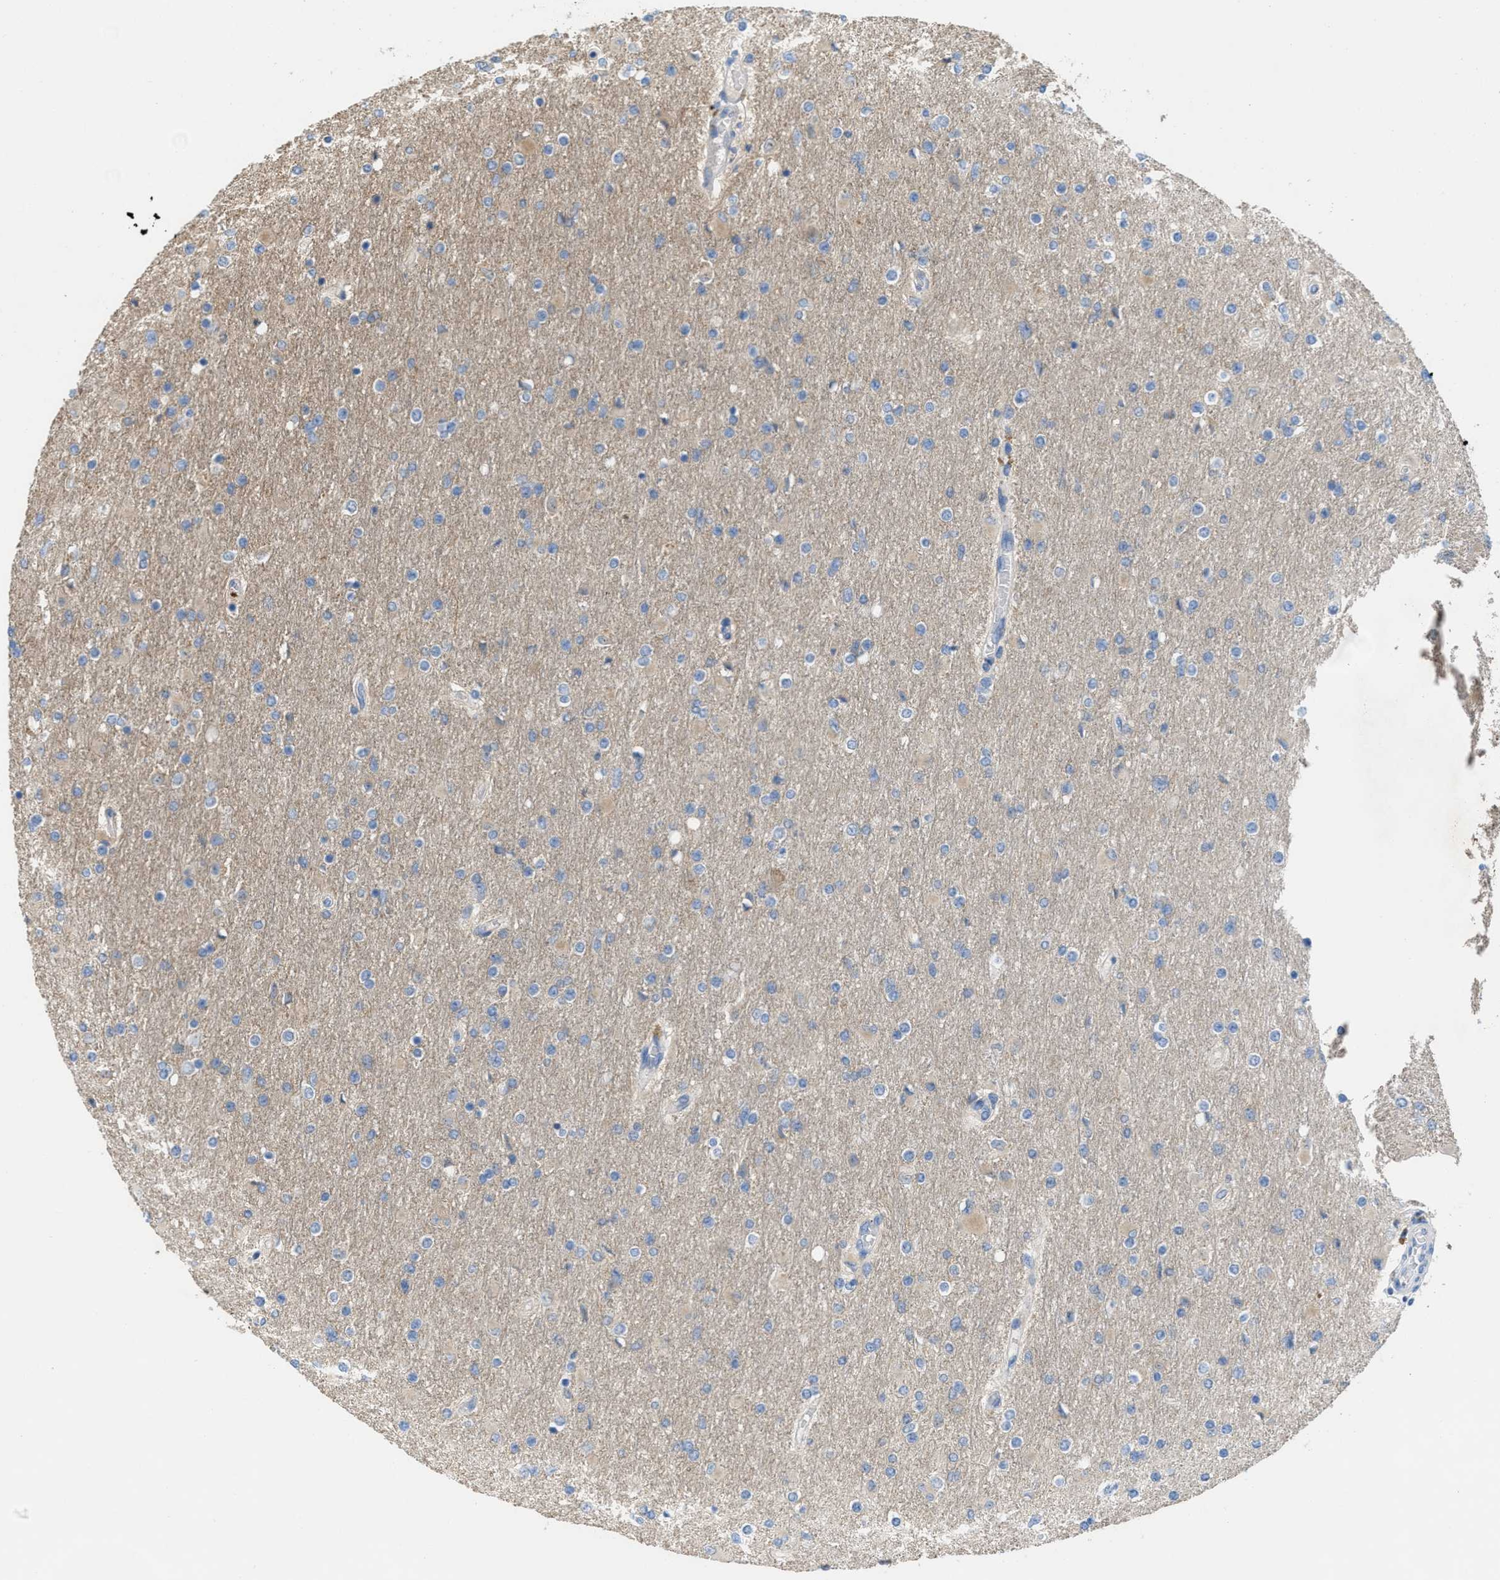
{"staining": {"intensity": "negative", "quantity": "none", "location": "none"}, "tissue": "glioma", "cell_type": "Tumor cells", "image_type": "cancer", "snomed": [{"axis": "morphology", "description": "Glioma, malignant, High grade"}, {"axis": "topography", "description": "Cerebral cortex"}], "caption": "High magnification brightfield microscopy of malignant high-grade glioma stained with DAB (brown) and counterstained with hematoxylin (blue): tumor cells show no significant expression.", "gene": "UBA5", "patient": {"sex": "female", "age": 36}}